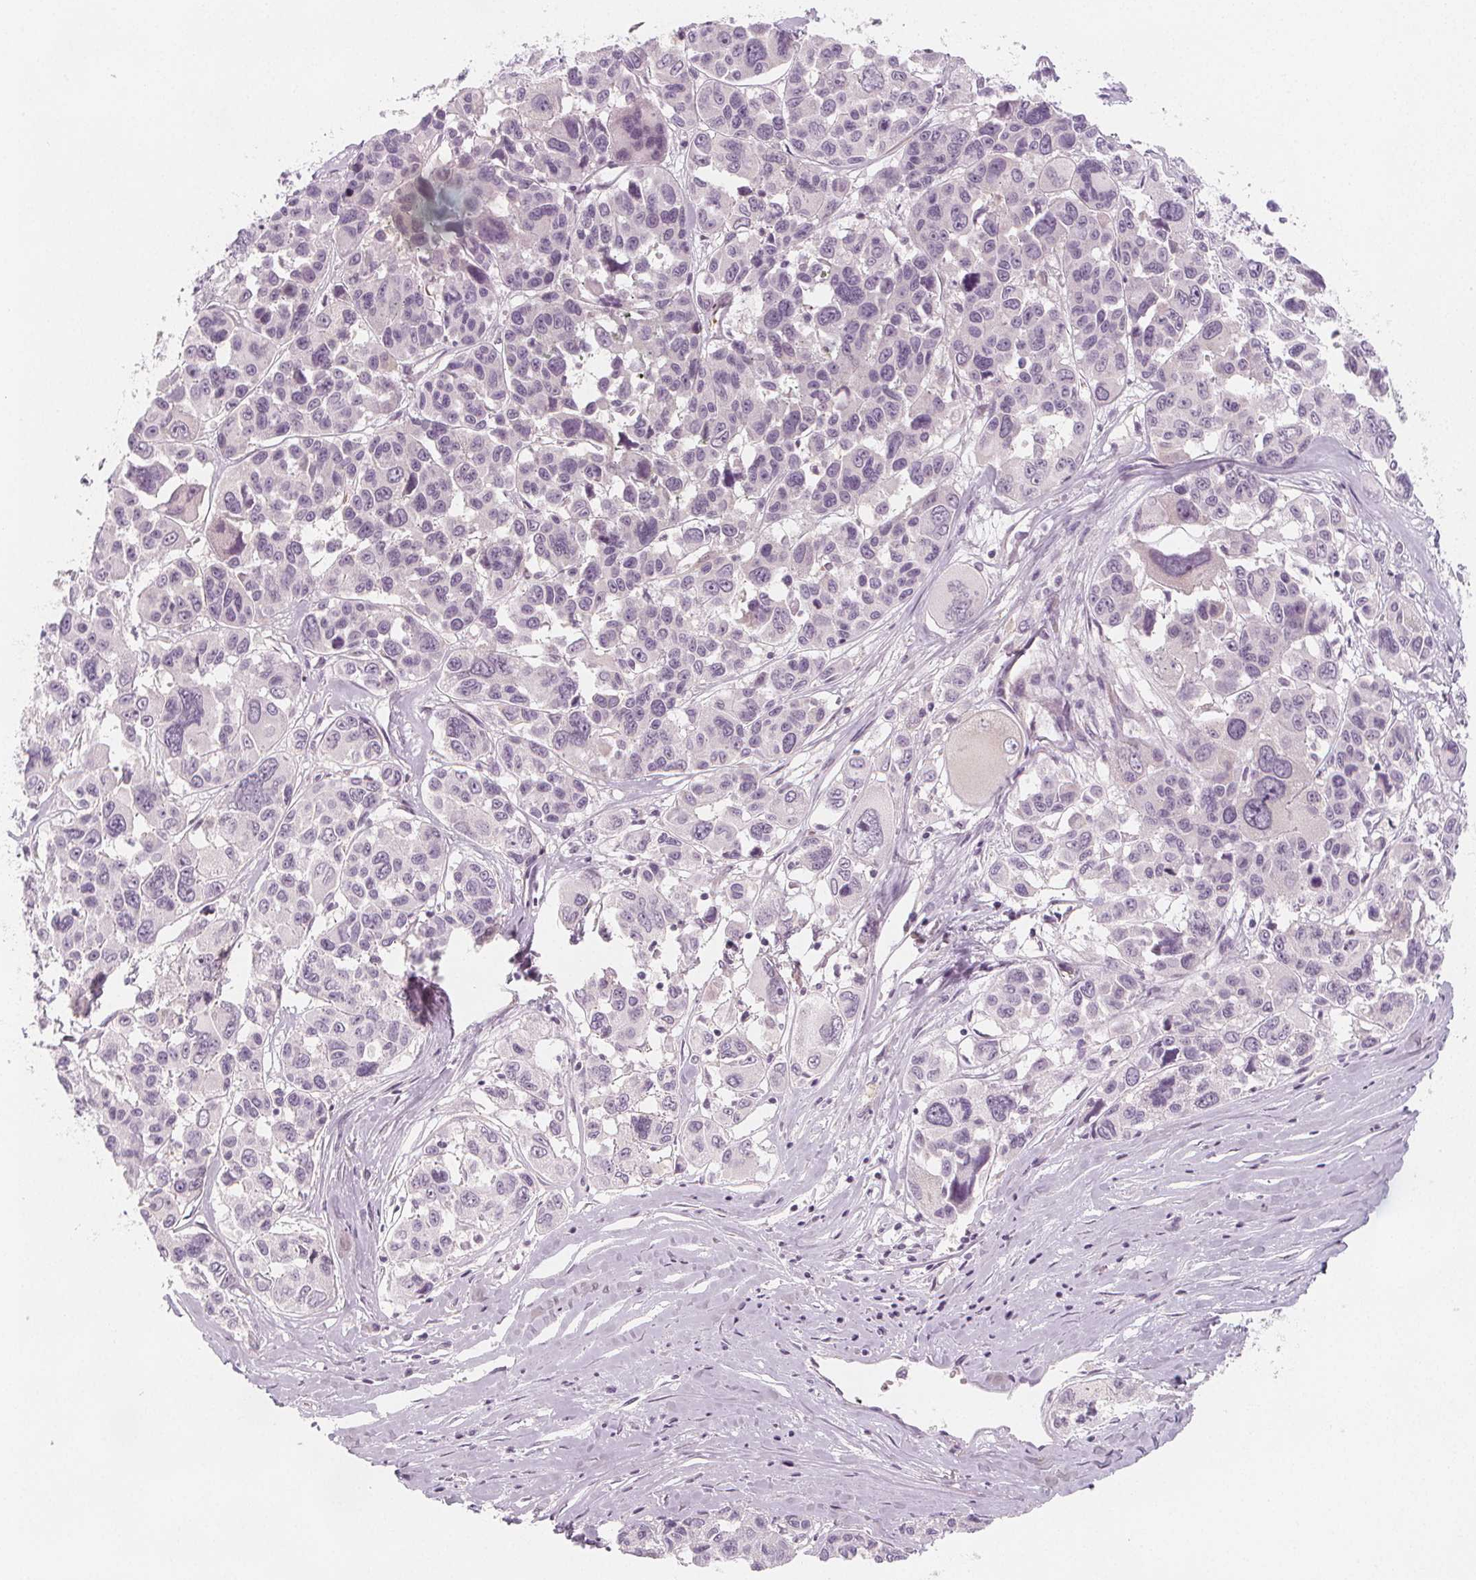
{"staining": {"intensity": "negative", "quantity": "none", "location": "none"}, "tissue": "melanoma", "cell_type": "Tumor cells", "image_type": "cancer", "snomed": [{"axis": "morphology", "description": "Malignant melanoma, NOS"}, {"axis": "topography", "description": "Skin"}], "caption": "Immunohistochemistry image of neoplastic tissue: human malignant melanoma stained with DAB (3,3'-diaminobenzidine) demonstrates no significant protein expression in tumor cells. (IHC, brightfield microscopy, high magnification).", "gene": "MAP1A", "patient": {"sex": "female", "age": 66}}